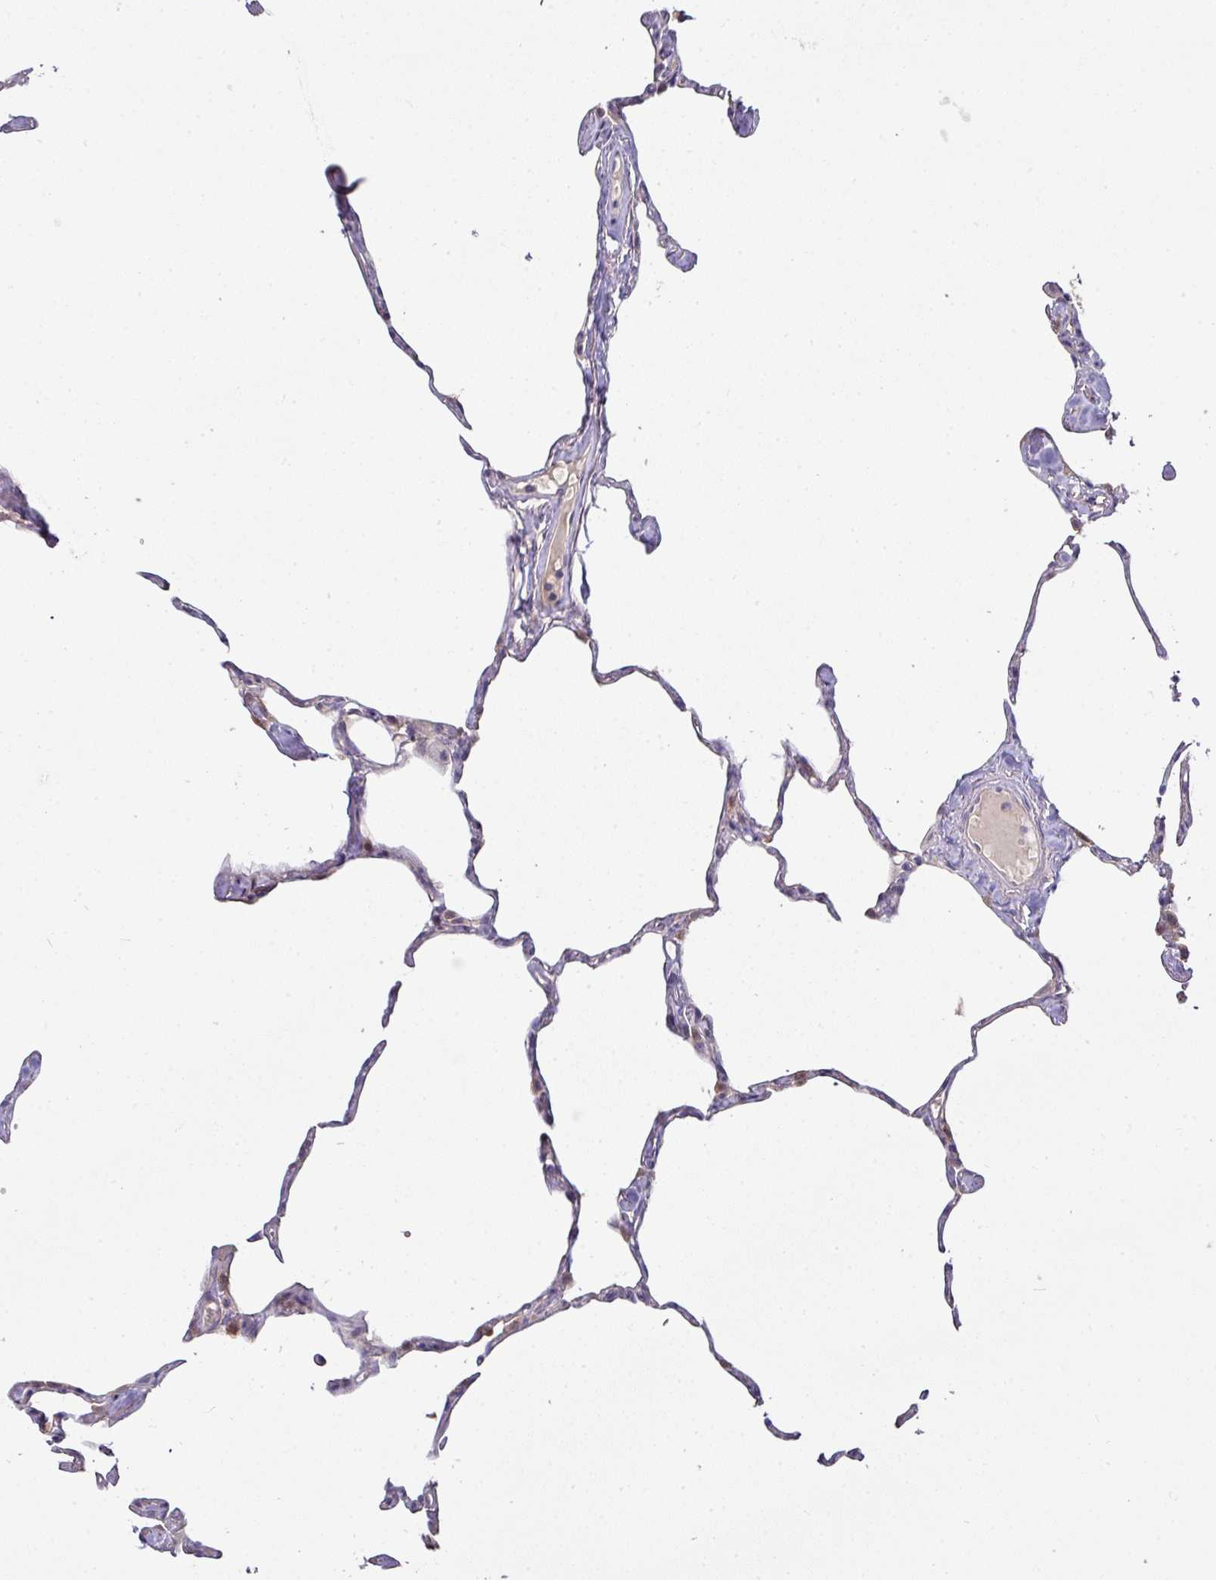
{"staining": {"intensity": "moderate", "quantity": "<25%", "location": "cytoplasmic/membranous"}, "tissue": "lung", "cell_type": "Alveolar cells", "image_type": "normal", "snomed": [{"axis": "morphology", "description": "Normal tissue, NOS"}, {"axis": "topography", "description": "Lung"}], "caption": "A micrograph of lung stained for a protein demonstrates moderate cytoplasmic/membranous brown staining in alveolar cells. (brown staining indicates protein expression, while blue staining denotes nuclei).", "gene": "SLAMF6", "patient": {"sex": "male", "age": 65}}